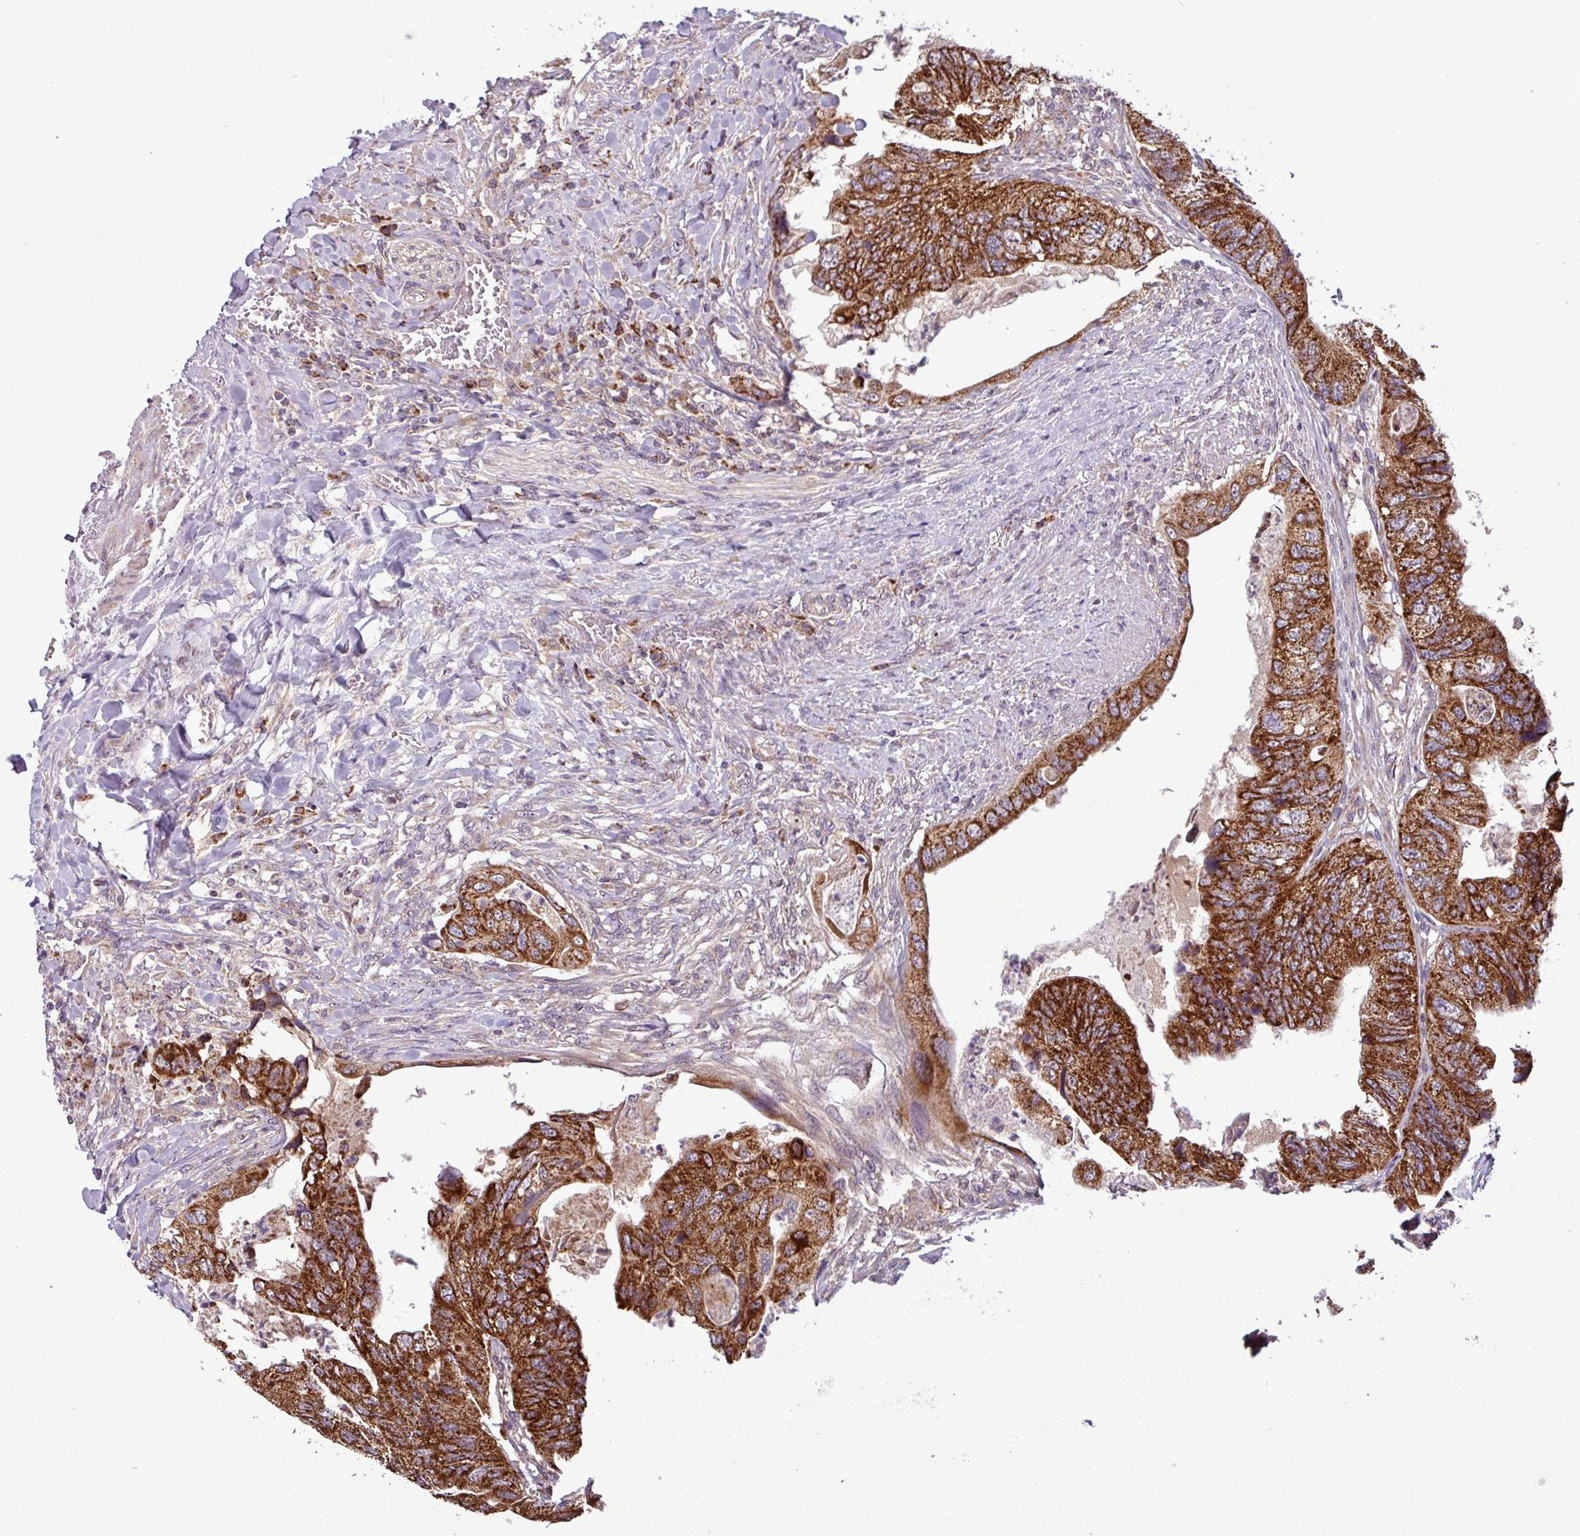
{"staining": {"intensity": "strong", "quantity": ">75%", "location": "cytoplasmic/membranous"}, "tissue": "colorectal cancer", "cell_type": "Tumor cells", "image_type": "cancer", "snomed": [{"axis": "morphology", "description": "Adenocarcinoma, NOS"}, {"axis": "topography", "description": "Rectum"}], "caption": "Adenocarcinoma (colorectal) stained with a protein marker displays strong staining in tumor cells.", "gene": "MCTP2", "patient": {"sex": "male", "age": 63}}